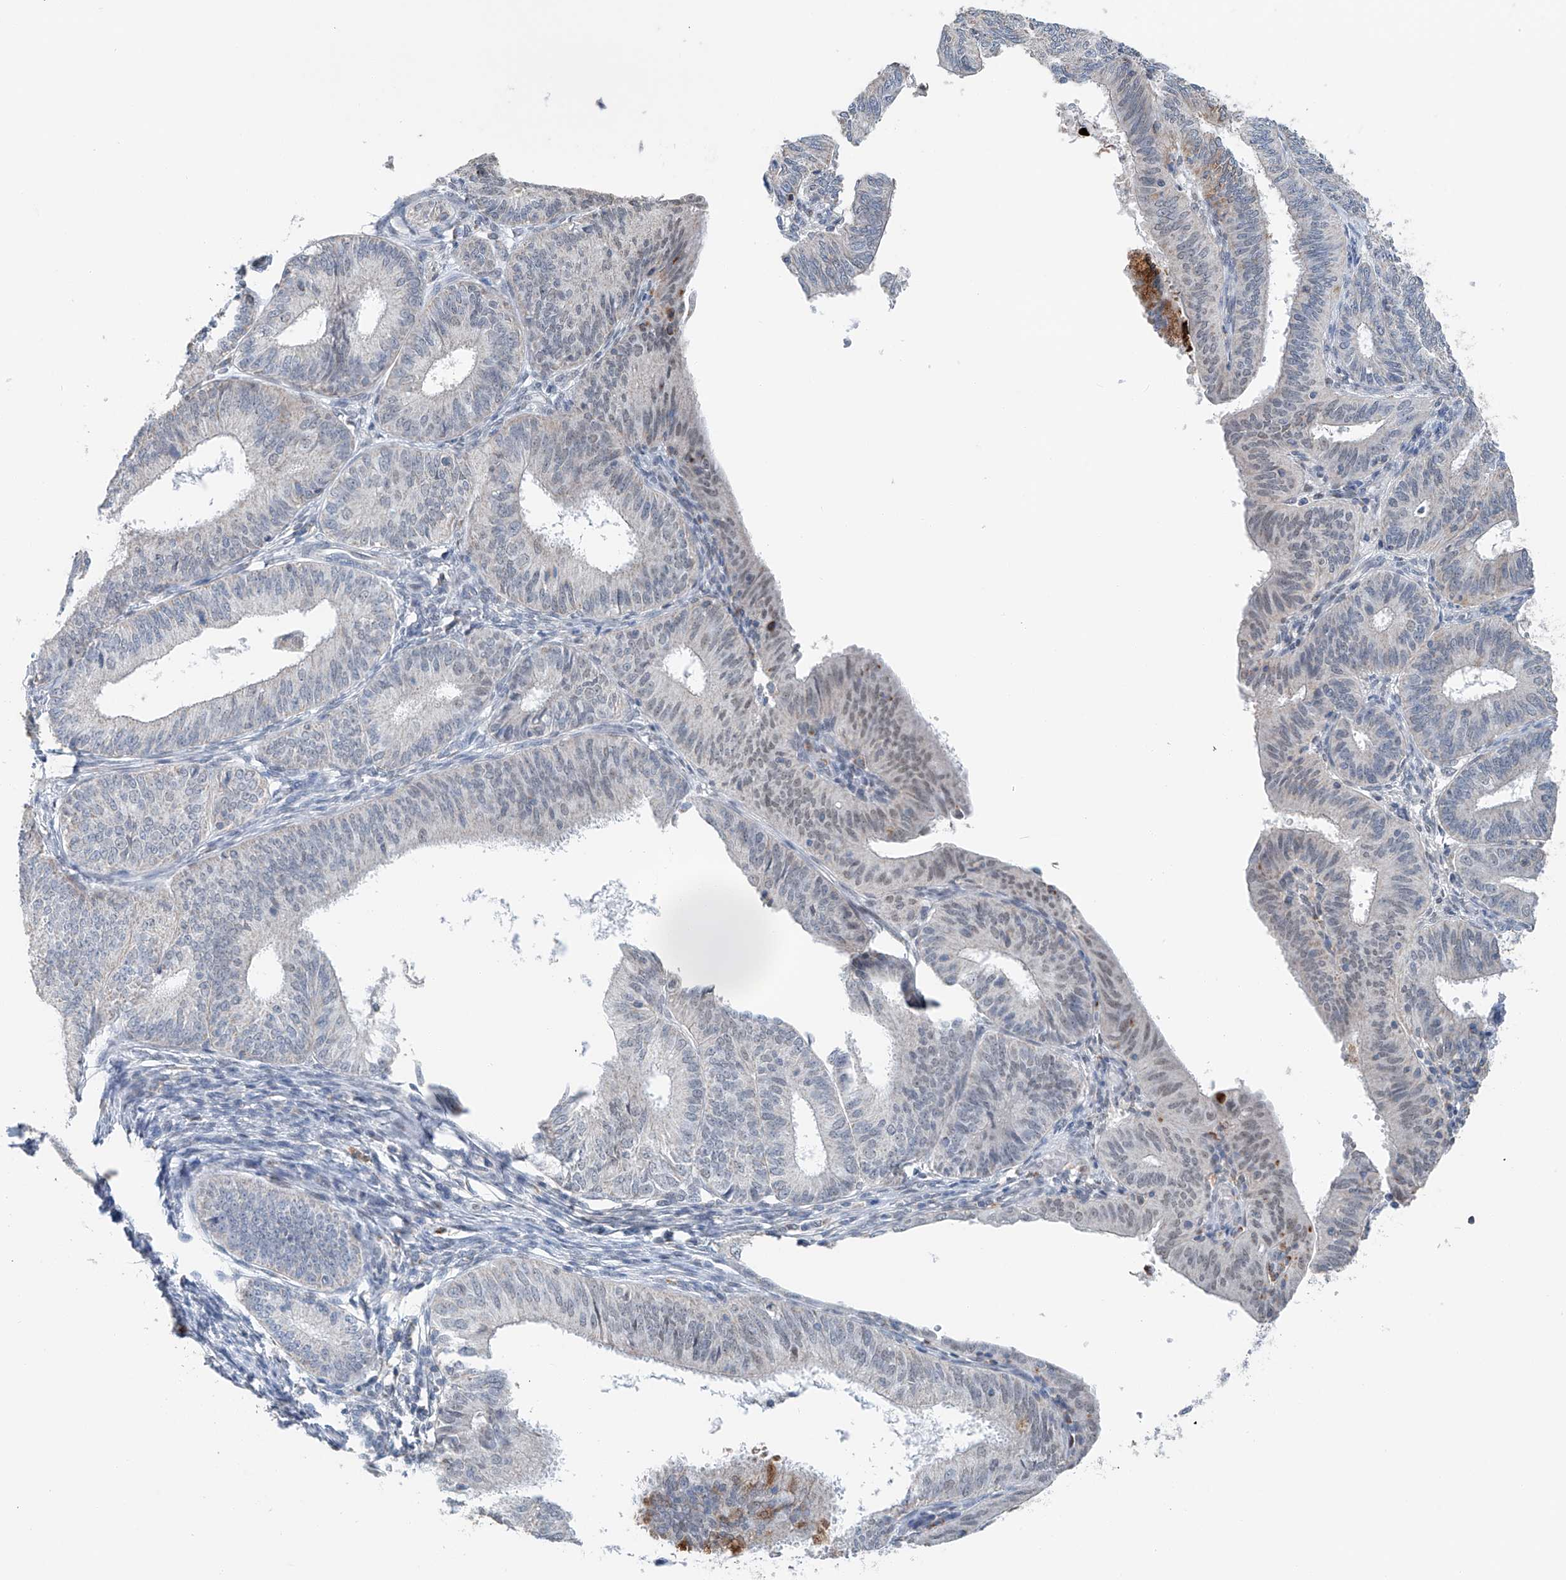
{"staining": {"intensity": "weak", "quantity": "<25%", "location": "nuclear"}, "tissue": "endometrial cancer", "cell_type": "Tumor cells", "image_type": "cancer", "snomed": [{"axis": "morphology", "description": "Adenocarcinoma, NOS"}, {"axis": "topography", "description": "Endometrium"}], "caption": "The immunohistochemistry image has no significant staining in tumor cells of endometrial cancer tissue. (DAB (3,3'-diaminobenzidine) immunohistochemistry (IHC) with hematoxylin counter stain).", "gene": "KLF15", "patient": {"sex": "female", "age": 51}}